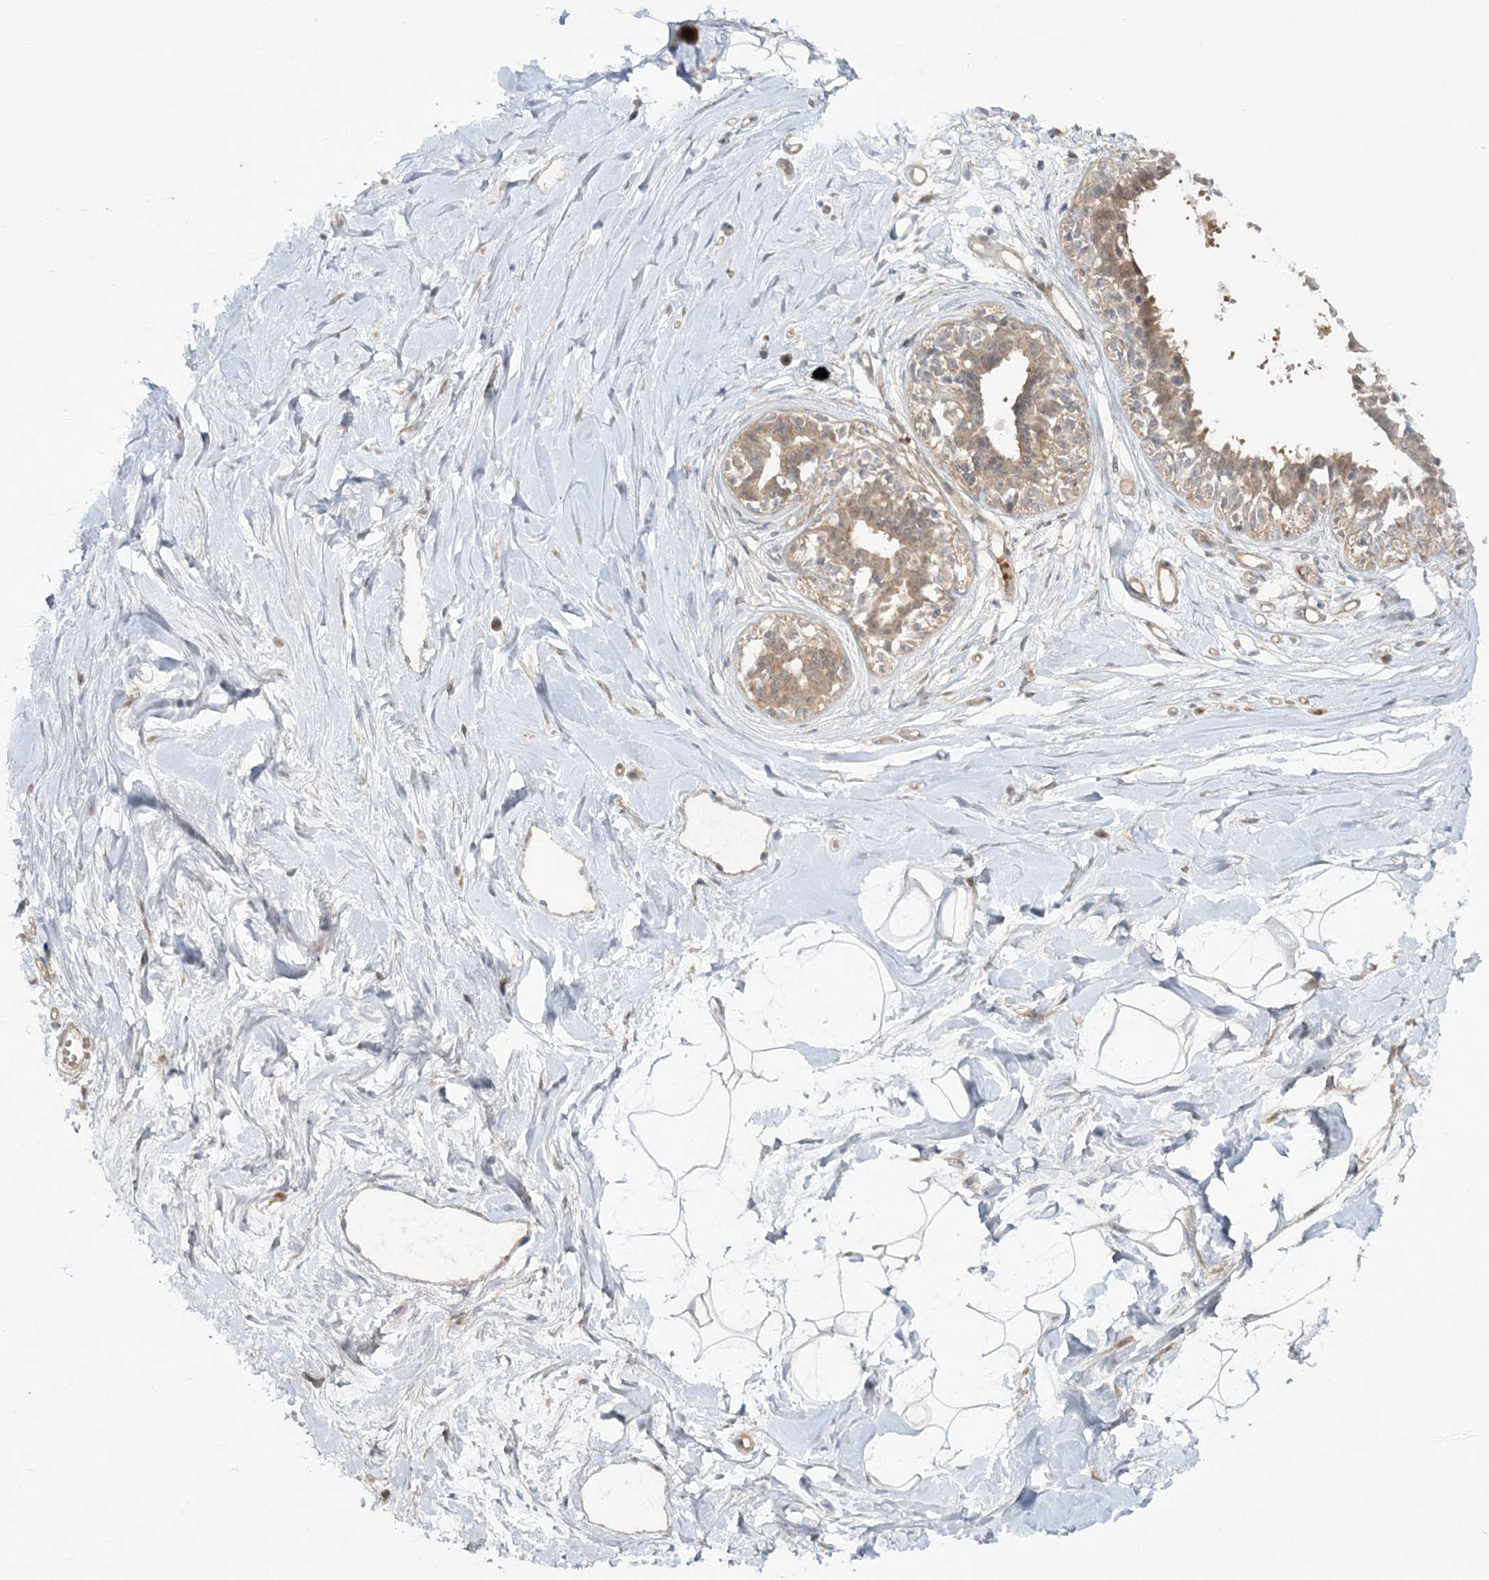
{"staining": {"intensity": "negative", "quantity": "none", "location": "none"}, "tissue": "breast", "cell_type": "Adipocytes", "image_type": "normal", "snomed": [{"axis": "morphology", "description": "Normal tissue, NOS"}, {"axis": "topography", "description": "Breast"}], "caption": "The micrograph displays no staining of adipocytes in normal breast.", "gene": "MOCS2", "patient": {"sex": "female", "age": 45}}